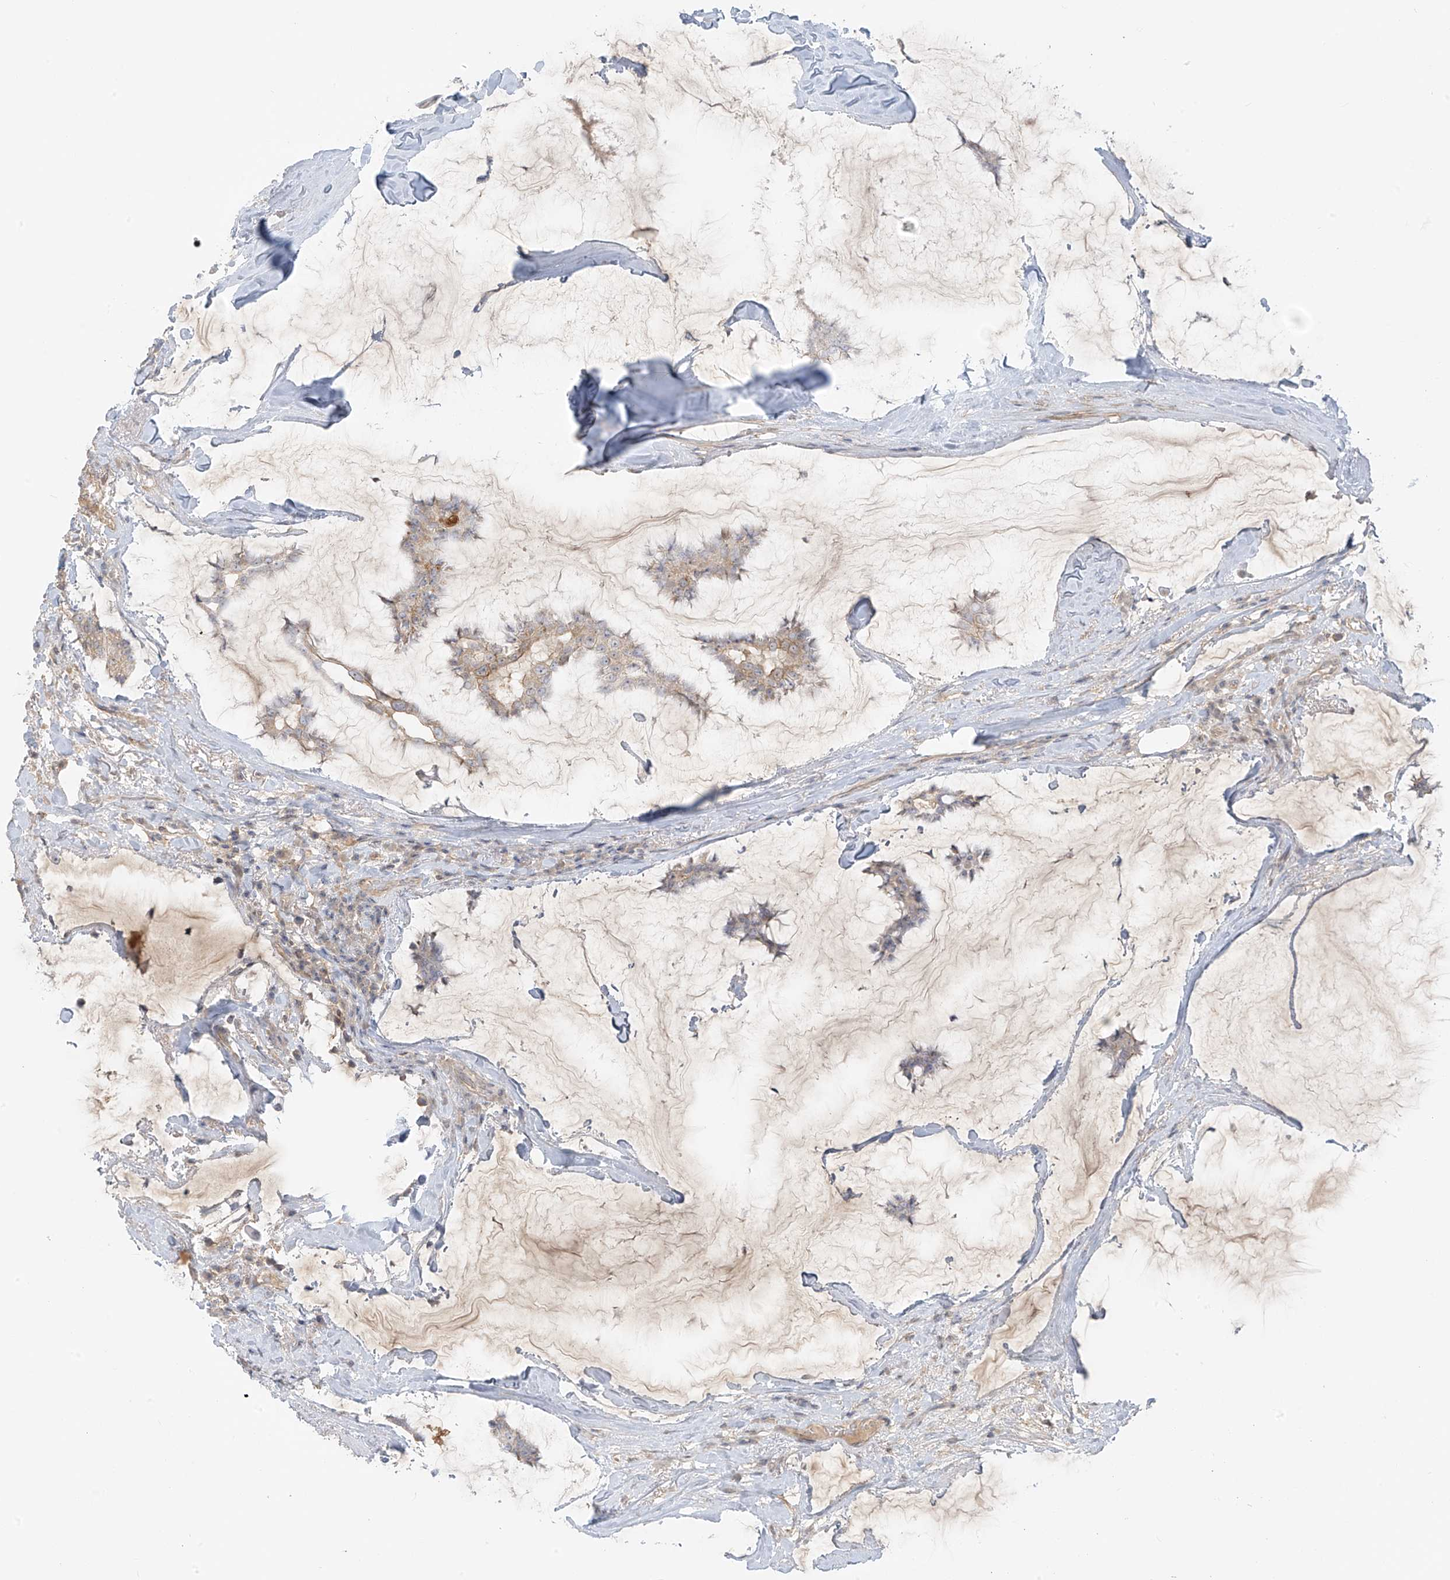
{"staining": {"intensity": "weak", "quantity": "25%-75%", "location": "cytoplasmic/membranous"}, "tissue": "breast cancer", "cell_type": "Tumor cells", "image_type": "cancer", "snomed": [{"axis": "morphology", "description": "Duct carcinoma"}, {"axis": "topography", "description": "Breast"}], "caption": "Immunohistochemistry (IHC) staining of infiltrating ductal carcinoma (breast), which exhibits low levels of weak cytoplasmic/membranous expression in approximately 25%-75% of tumor cells indicating weak cytoplasmic/membranous protein expression. The staining was performed using DAB (brown) for protein detection and nuclei were counterstained in hematoxylin (blue).", "gene": "ABCD1", "patient": {"sex": "female", "age": 93}}